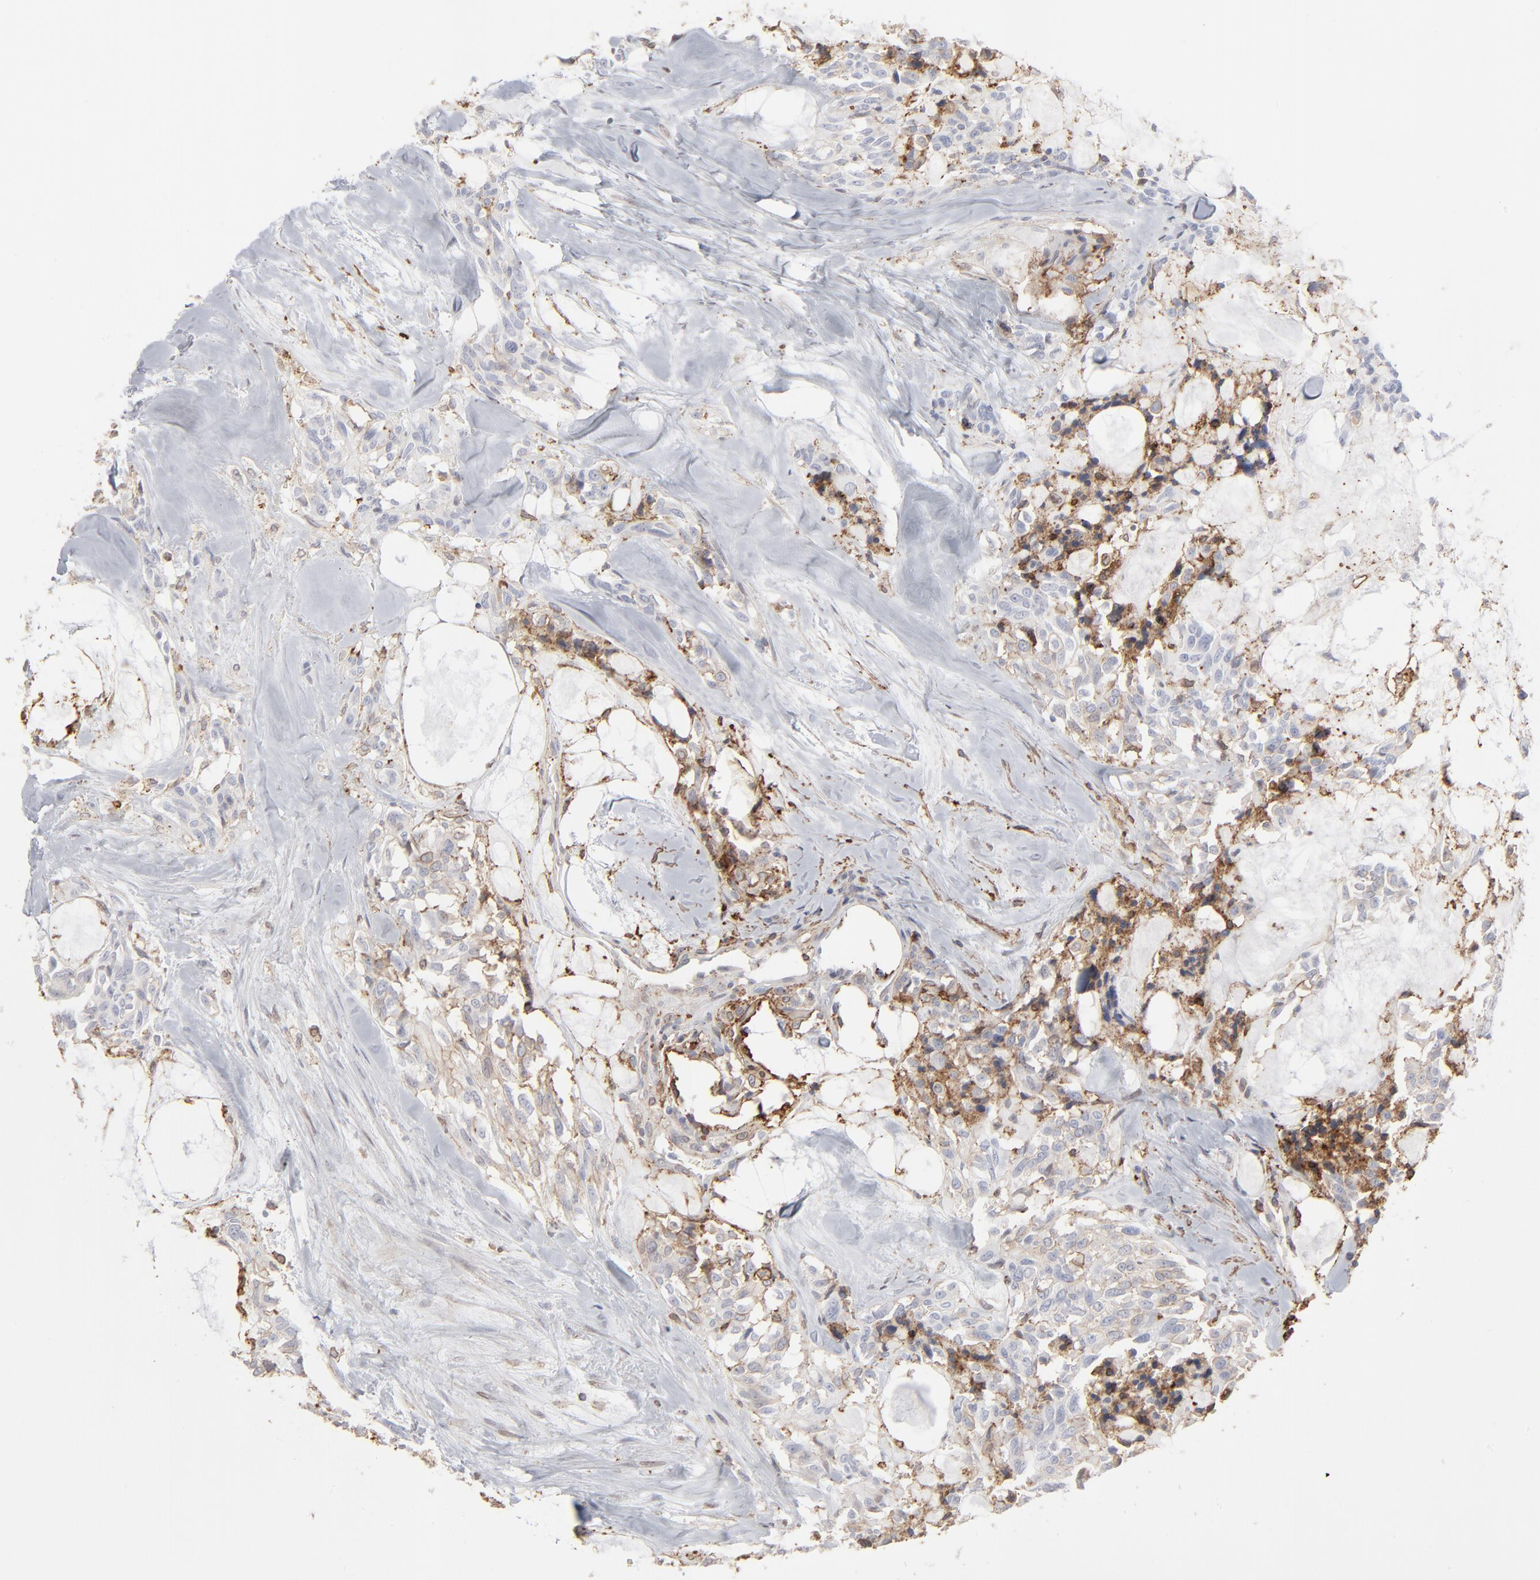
{"staining": {"intensity": "weak", "quantity": "25%-75%", "location": "cytoplasmic/membranous"}, "tissue": "thyroid cancer", "cell_type": "Tumor cells", "image_type": "cancer", "snomed": [{"axis": "morphology", "description": "Carcinoma, NOS"}, {"axis": "morphology", "description": "Carcinoid, malignant, NOS"}, {"axis": "topography", "description": "Thyroid gland"}], "caption": "Protein analysis of thyroid cancer (carcinoid (malignant)) tissue demonstrates weak cytoplasmic/membranous staining in approximately 25%-75% of tumor cells. (Brightfield microscopy of DAB IHC at high magnification).", "gene": "ANXA5", "patient": {"sex": "male", "age": 33}}